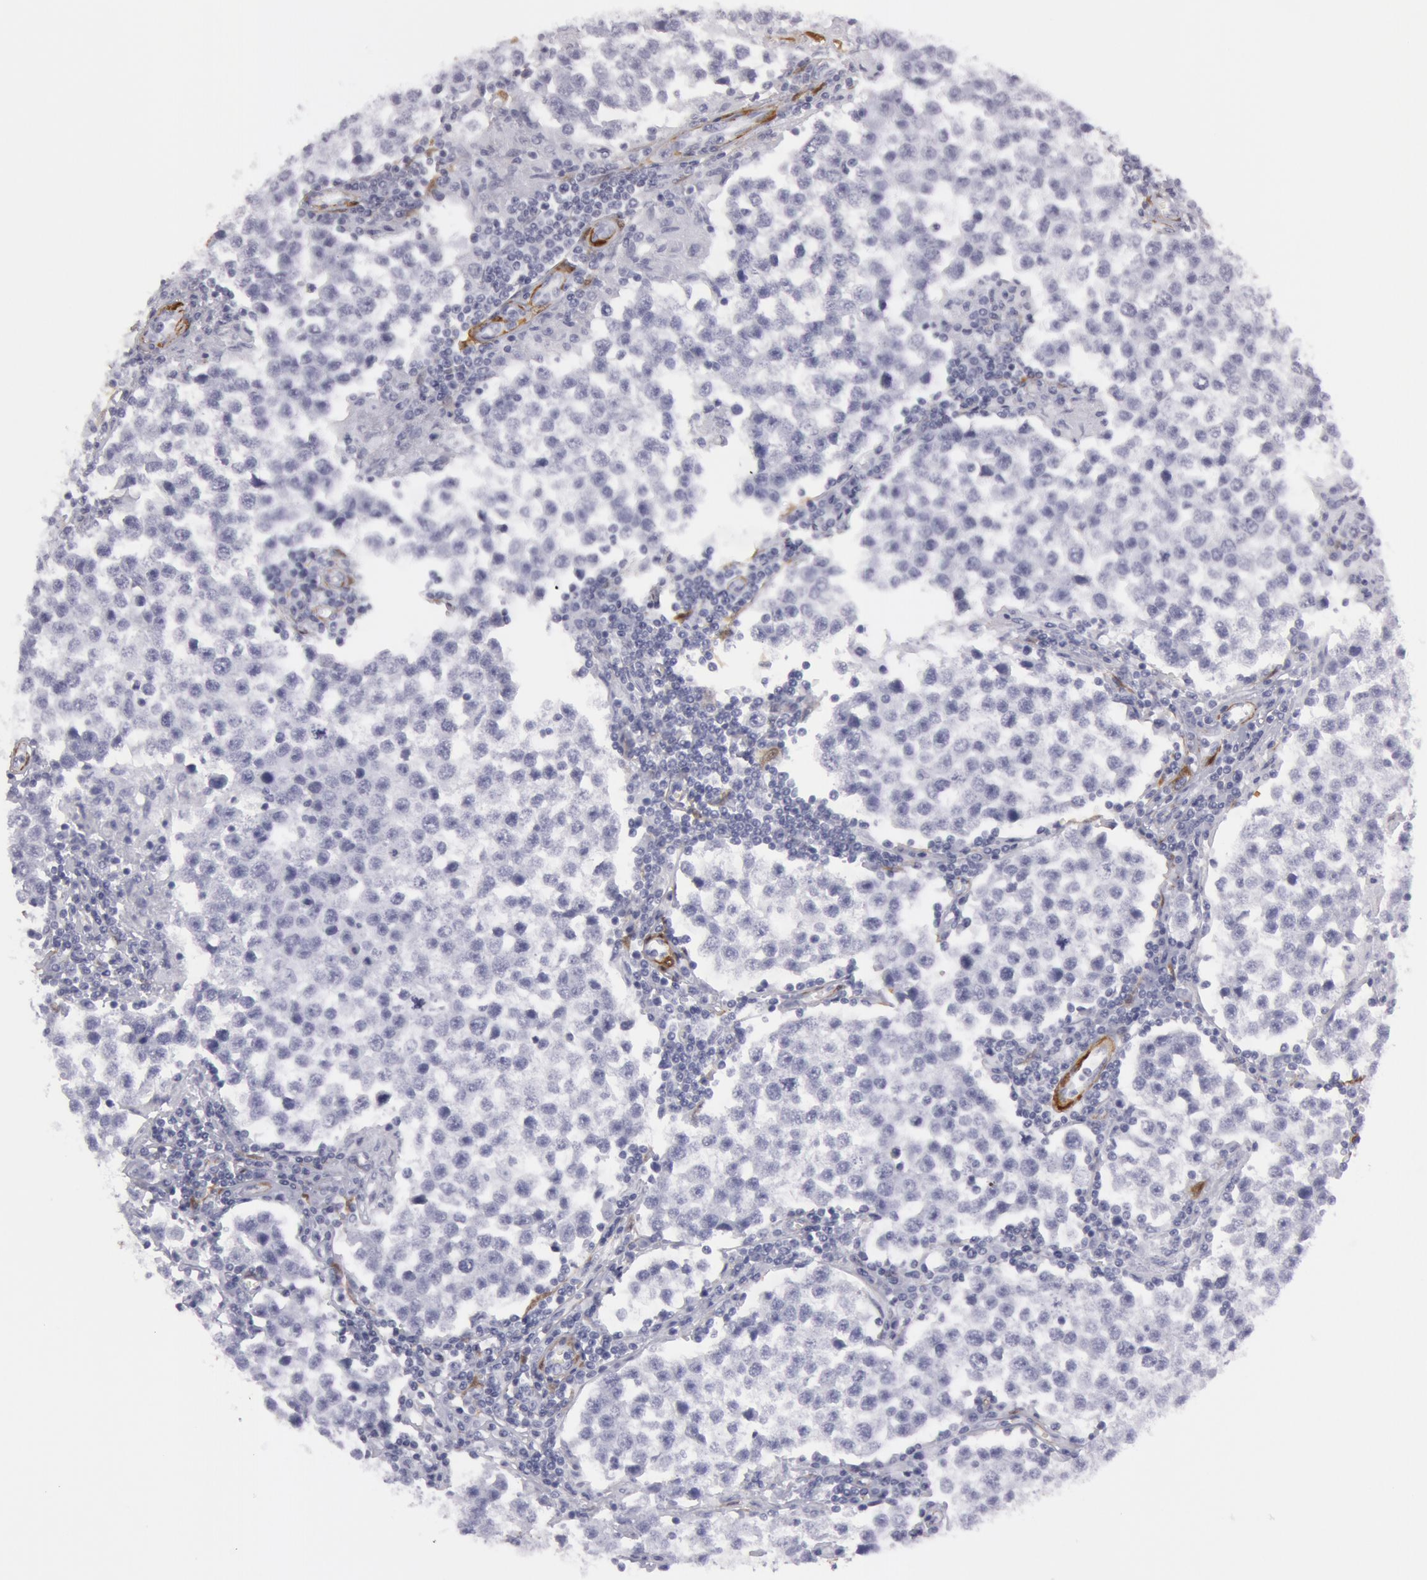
{"staining": {"intensity": "negative", "quantity": "none", "location": "none"}, "tissue": "testis cancer", "cell_type": "Tumor cells", "image_type": "cancer", "snomed": [{"axis": "morphology", "description": "Seminoma, NOS"}, {"axis": "topography", "description": "Testis"}], "caption": "The micrograph shows no significant staining in tumor cells of testis cancer (seminoma).", "gene": "TAGLN", "patient": {"sex": "male", "age": 36}}